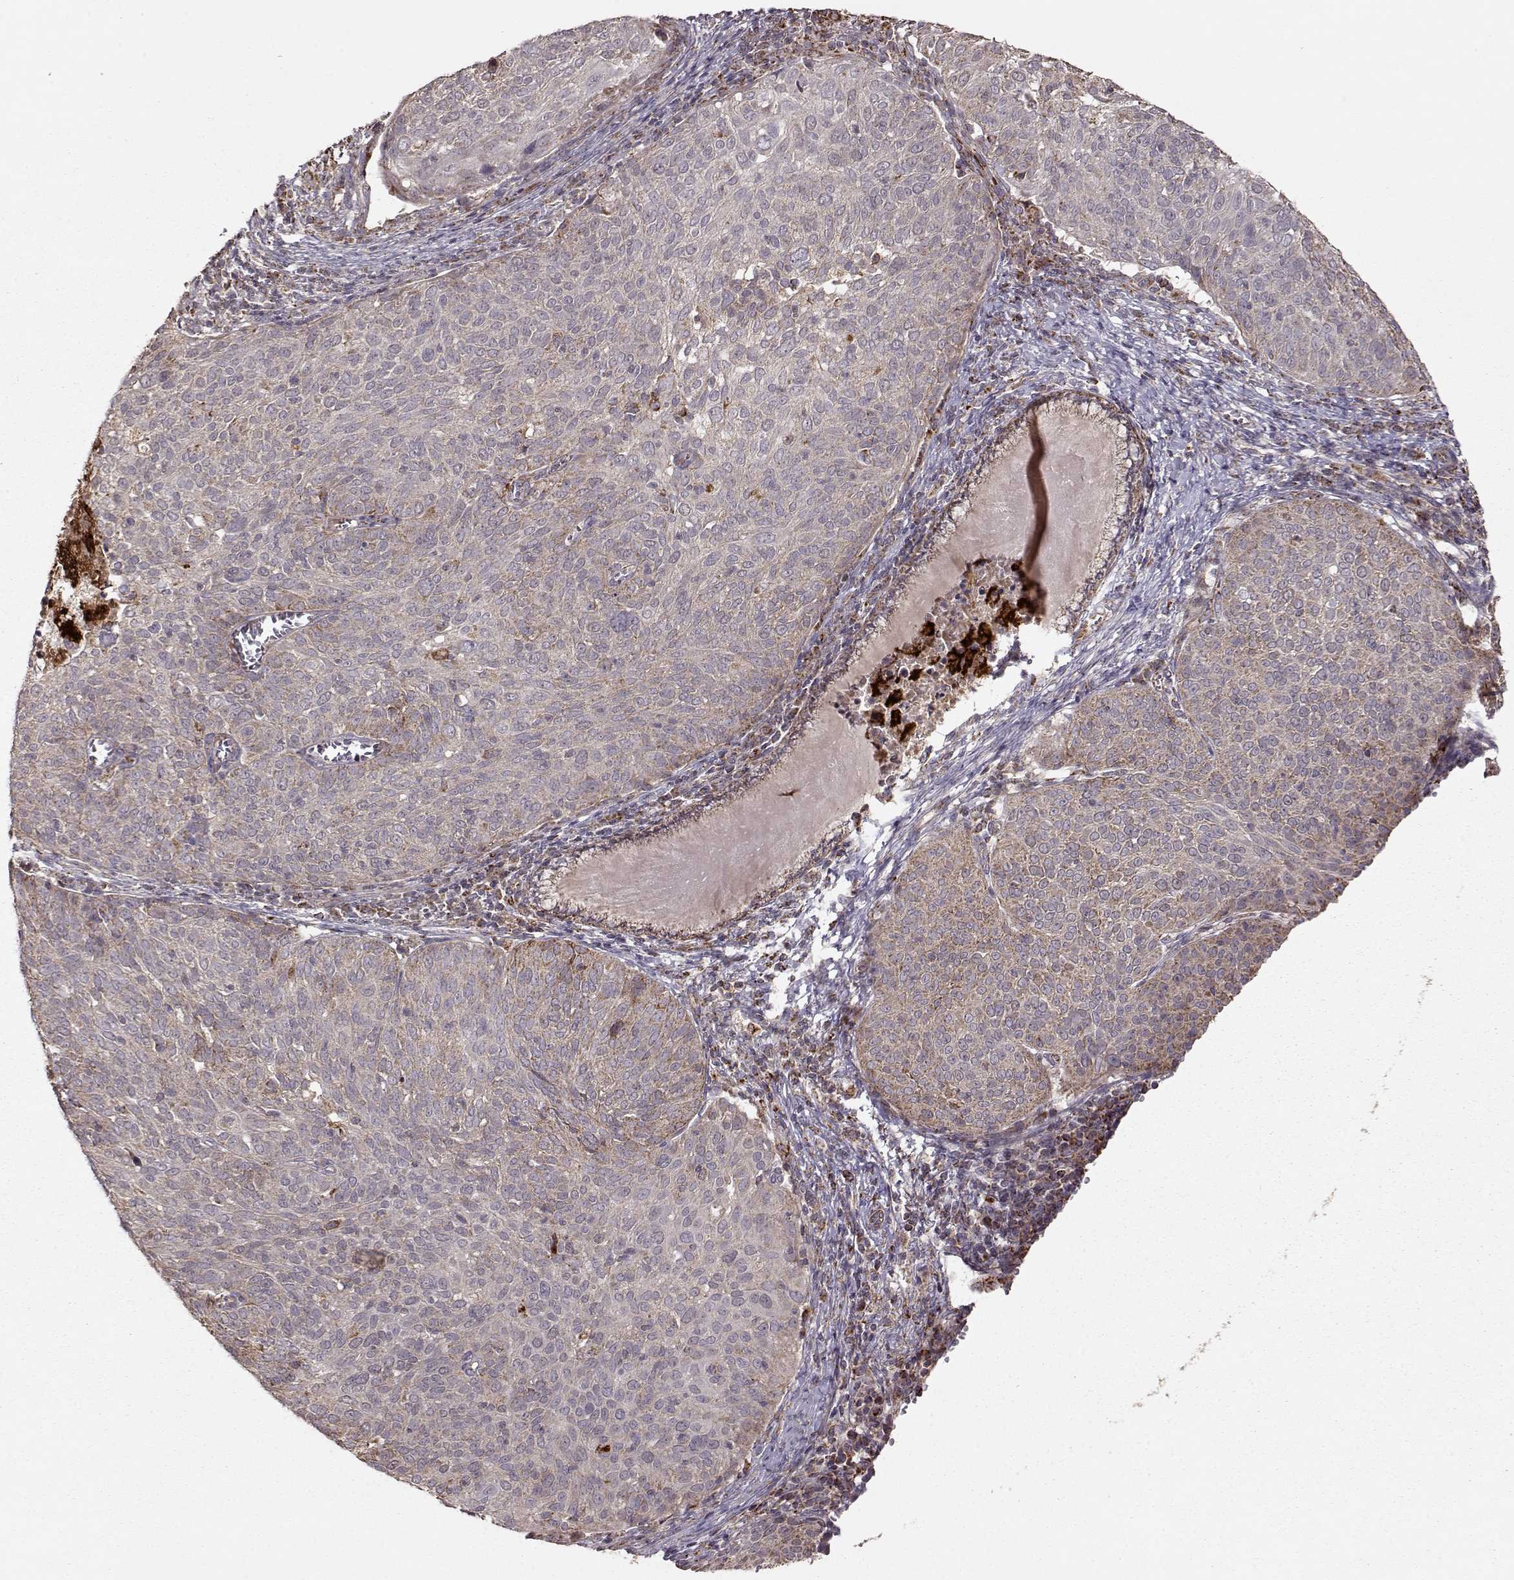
{"staining": {"intensity": "weak", "quantity": "25%-75%", "location": "cytoplasmic/membranous"}, "tissue": "cervical cancer", "cell_type": "Tumor cells", "image_type": "cancer", "snomed": [{"axis": "morphology", "description": "Squamous cell carcinoma, NOS"}, {"axis": "topography", "description": "Cervix"}], "caption": "DAB immunohistochemical staining of cervical cancer (squamous cell carcinoma) displays weak cytoplasmic/membranous protein staining in about 25%-75% of tumor cells.", "gene": "CMTM3", "patient": {"sex": "female", "age": 39}}